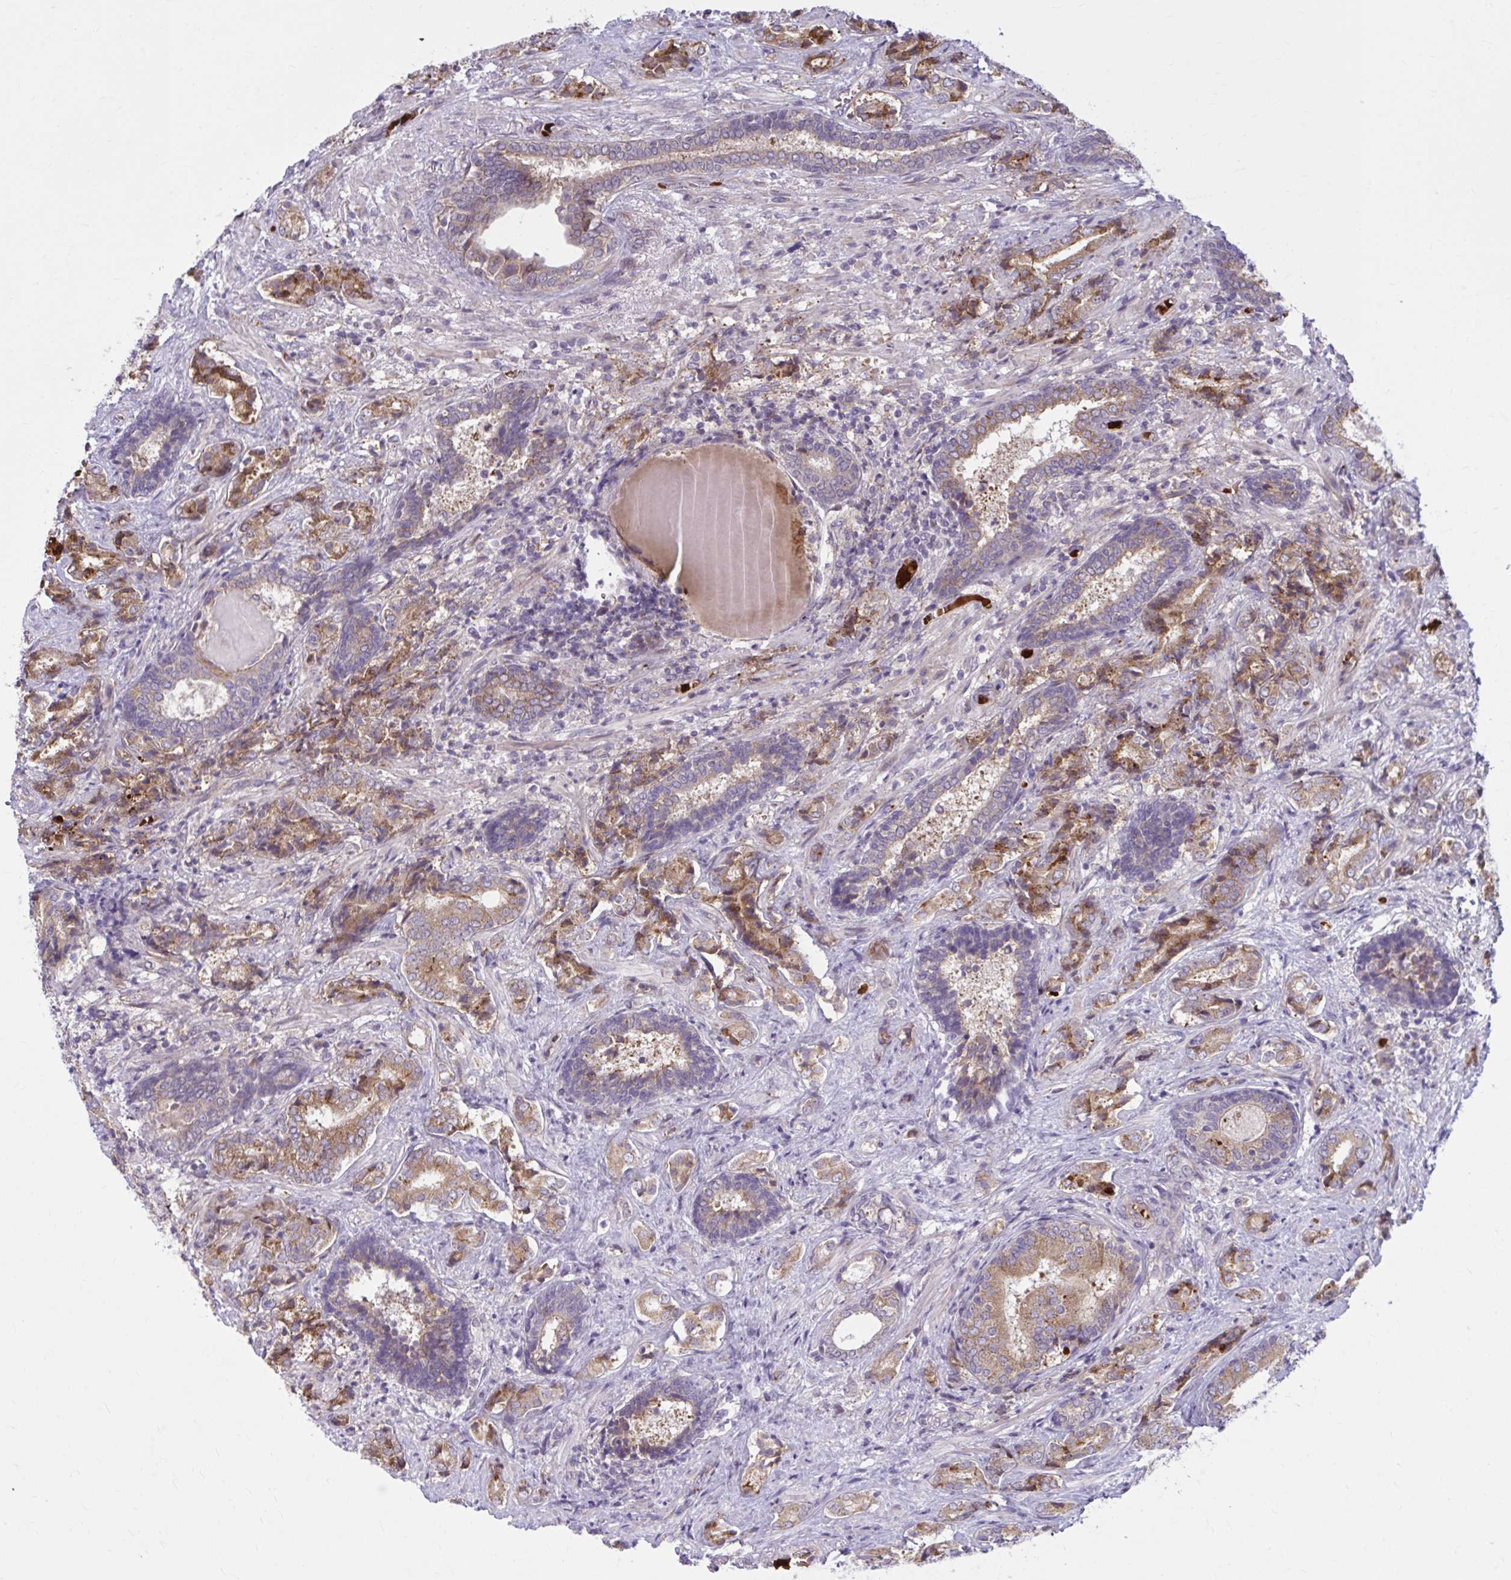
{"staining": {"intensity": "moderate", "quantity": ">75%", "location": "cytoplasmic/membranous"}, "tissue": "prostate cancer", "cell_type": "Tumor cells", "image_type": "cancer", "snomed": [{"axis": "morphology", "description": "Adenocarcinoma, High grade"}, {"axis": "topography", "description": "Prostate"}], "caption": "About >75% of tumor cells in human prostate cancer exhibit moderate cytoplasmic/membranous protein expression as visualized by brown immunohistochemical staining.", "gene": "SNF8", "patient": {"sex": "male", "age": 62}}